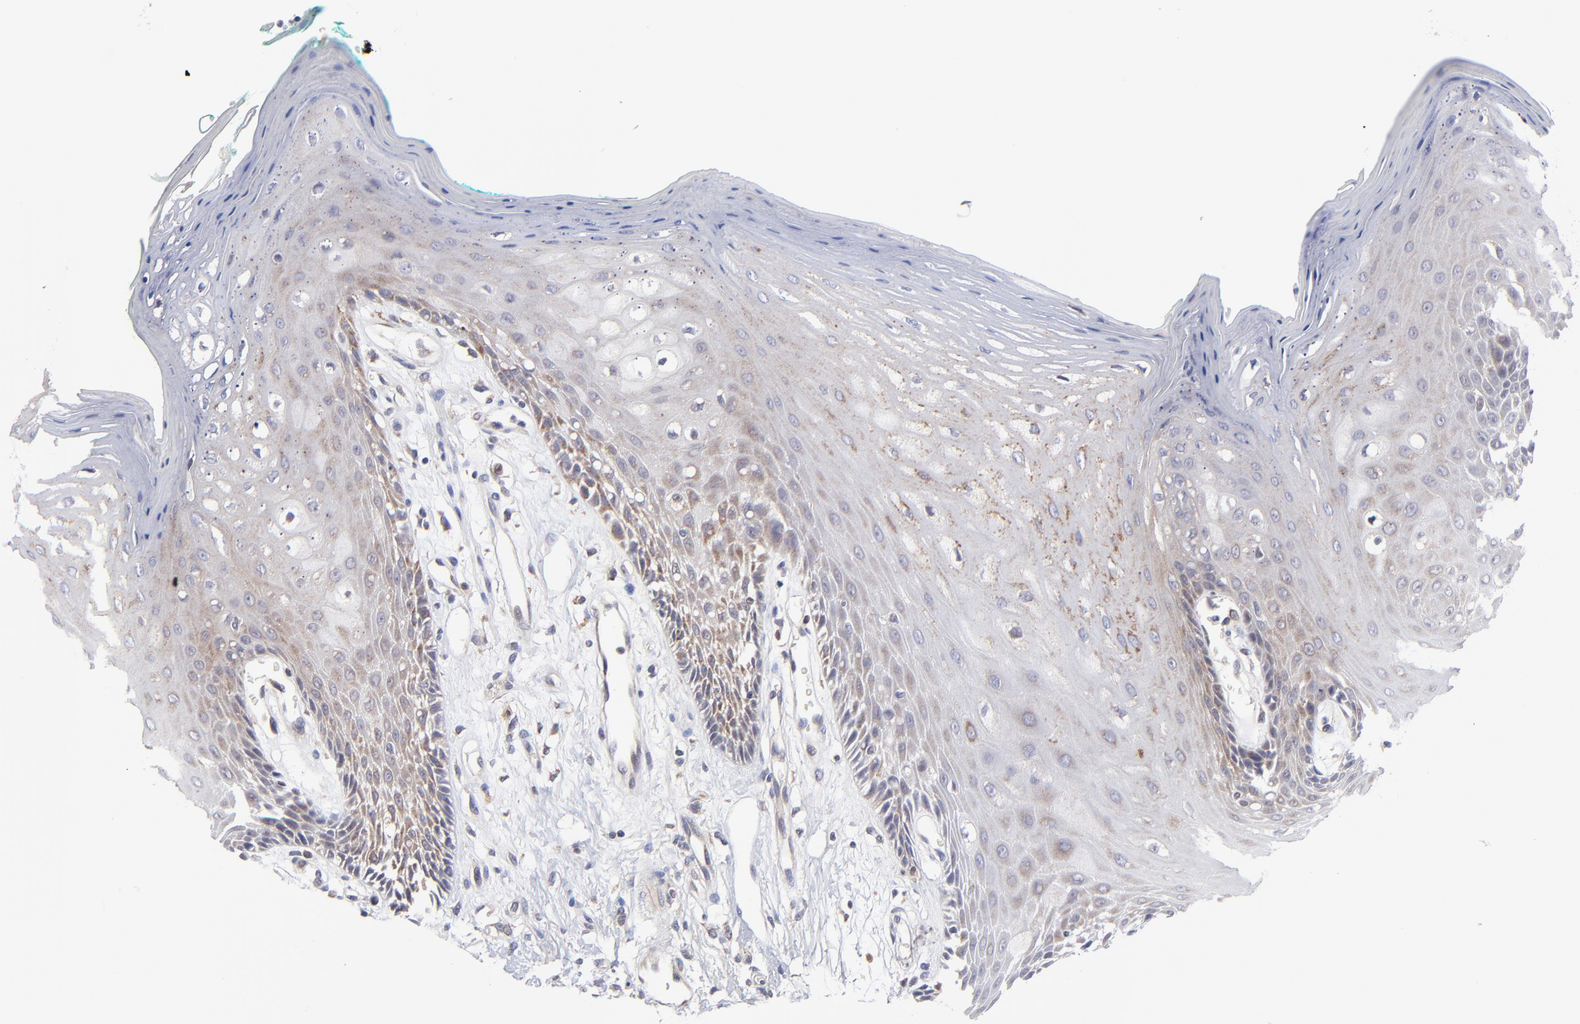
{"staining": {"intensity": "moderate", "quantity": "25%-75%", "location": "cytoplasmic/membranous"}, "tissue": "oral mucosa", "cell_type": "Squamous epithelial cells", "image_type": "normal", "snomed": [{"axis": "morphology", "description": "Normal tissue, NOS"}, {"axis": "morphology", "description": "Squamous cell carcinoma, NOS"}, {"axis": "topography", "description": "Skeletal muscle"}, {"axis": "topography", "description": "Oral tissue"}, {"axis": "topography", "description": "Head-Neck"}], "caption": "Oral mucosa stained with IHC demonstrates moderate cytoplasmic/membranous staining in approximately 25%-75% of squamous epithelial cells.", "gene": "FBXL12", "patient": {"sex": "female", "age": 84}}